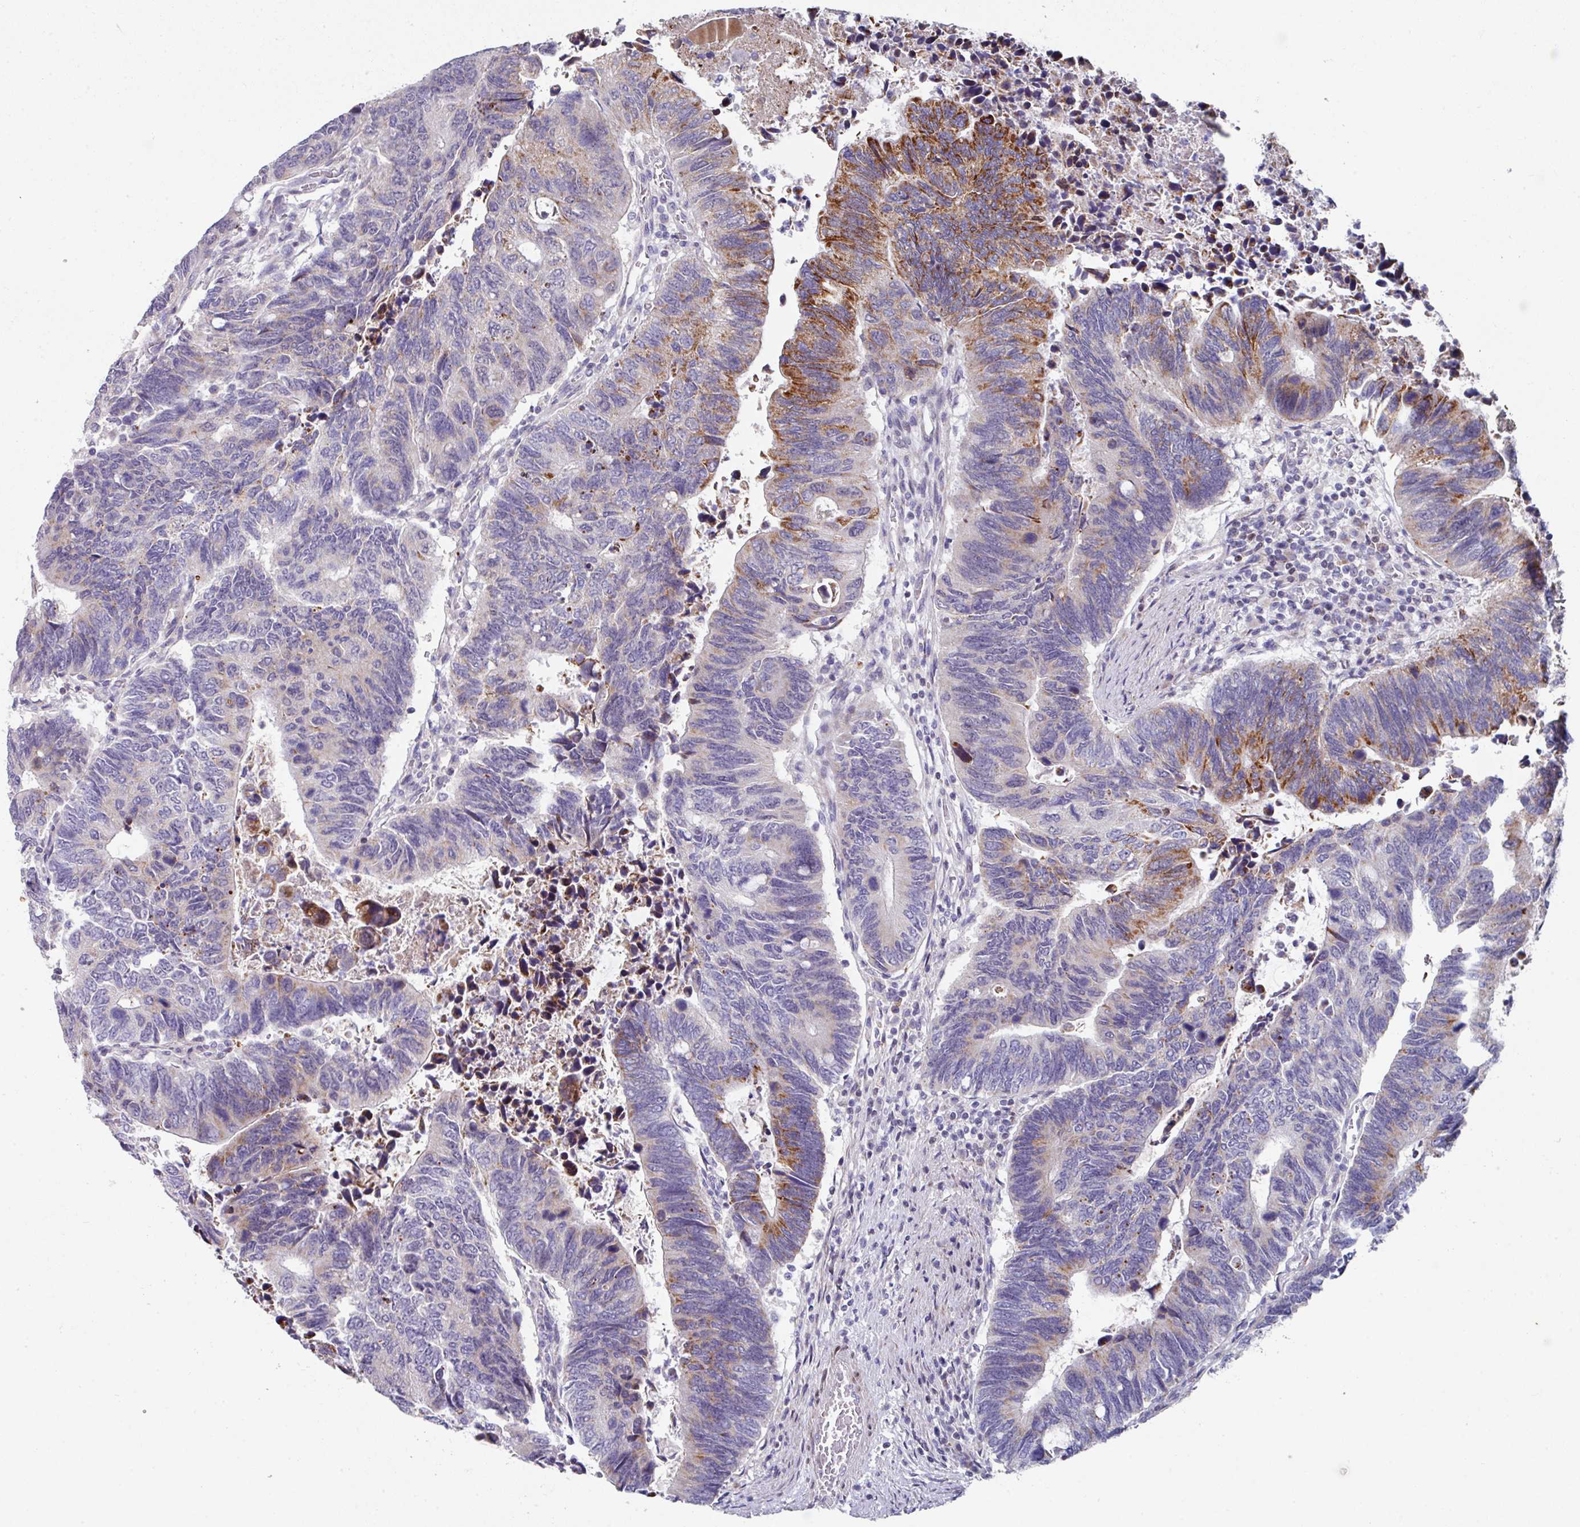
{"staining": {"intensity": "strong", "quantity": "<25%", "location": "cytoplasmic/membranous"}, "tissue": "colorectal cancer", "cell_type": "Tumor cells", "image_type": "cancer", "snomed": [{"axis": "morphology", "description": "Adenocarcinoma, NOS"}, {"axis": "topography", "description": "Colon"}], "caption": "Immunohistochemistry photomicrograph of neoplastic tissue: colorectal cancer stained using immunohistochemistry exhibits medium levels of strong protein expression localized specifically in the cytoplasmic/membranous of tumor cells, appearing as a cytoplasmic/membranous brown color.", "gene": "CBX7", "patient": {"sex": "male", "age": 87}}